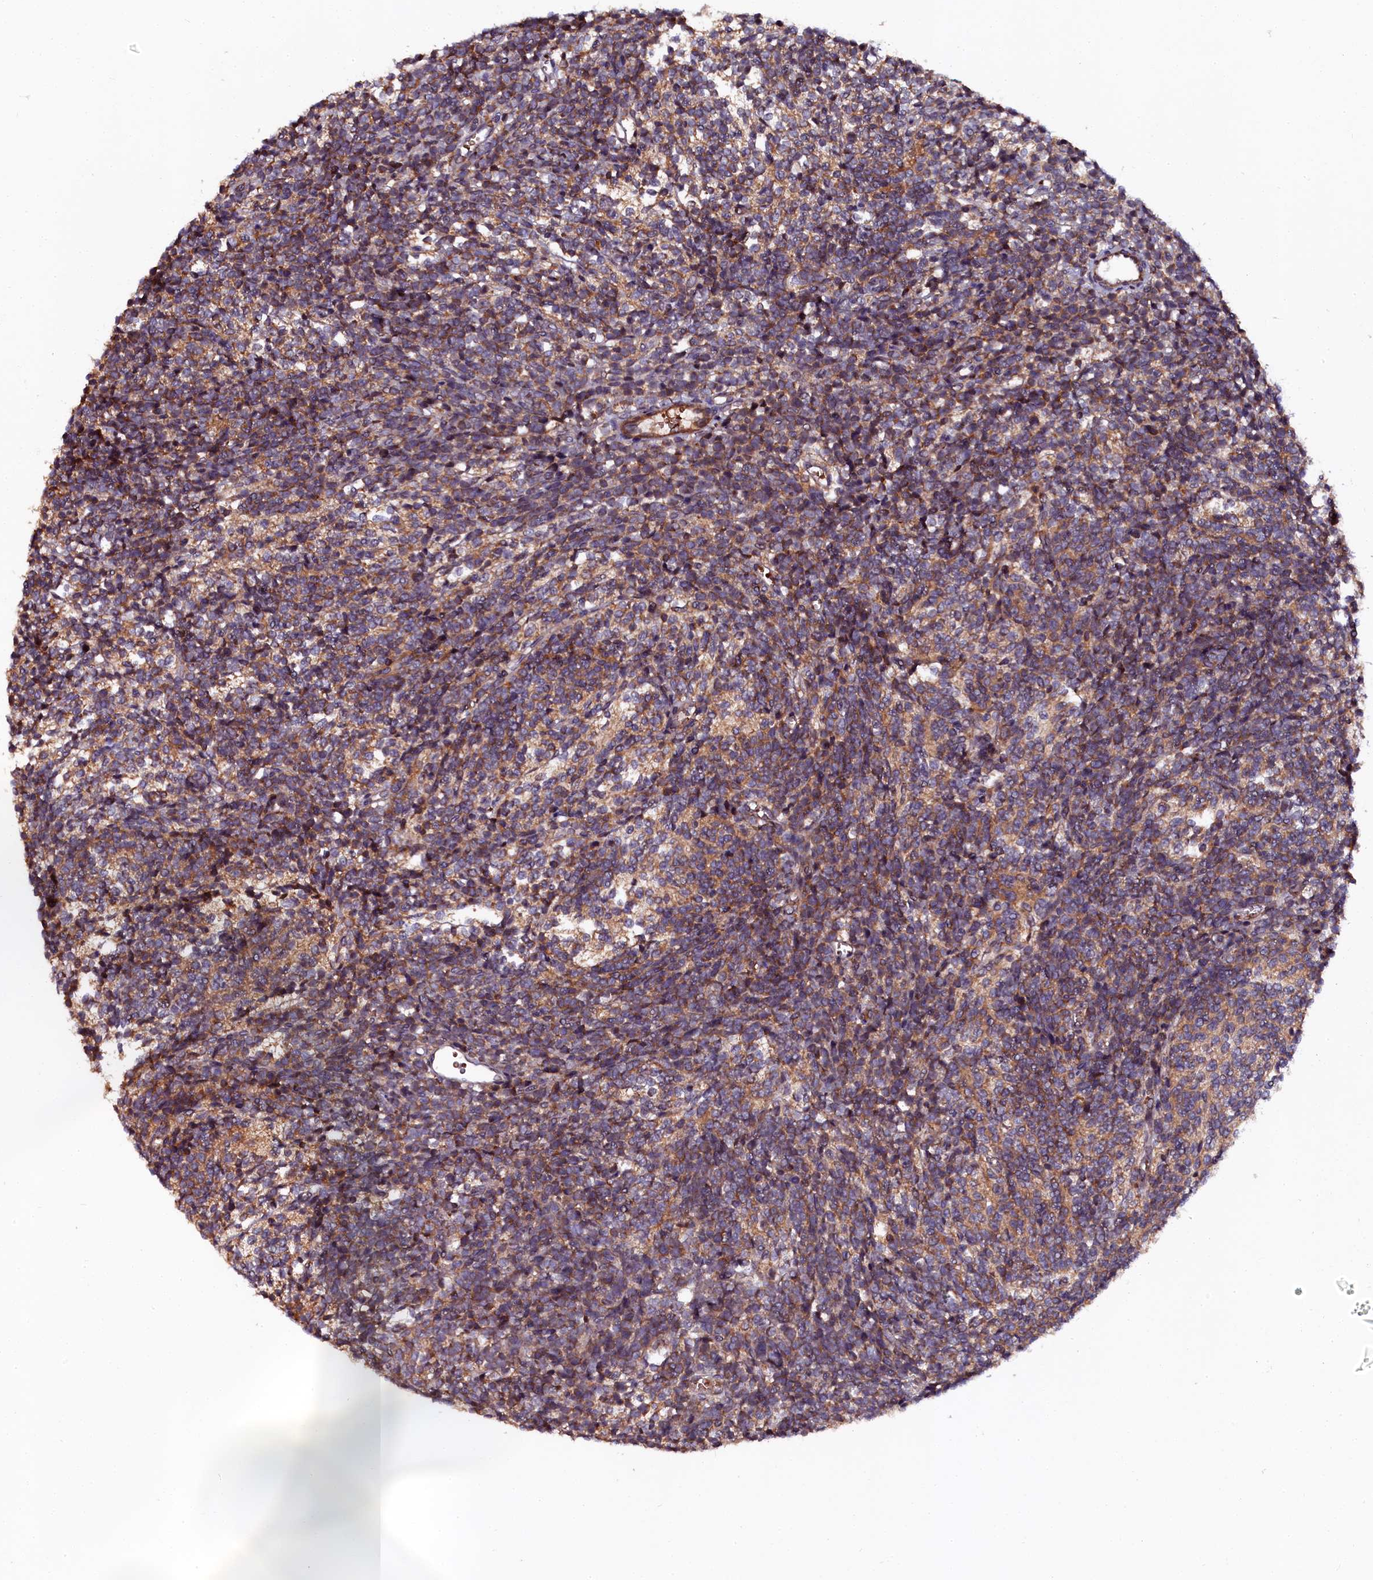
{"staining": {"intensity": "moderate", "quantity": ">75%", "location": "cytoplasmic/membranous"}, "tissue": "glioma", "cell_type": "Tumor cells", "image_type": "cancer", "snomed": [{"axis": "morphology", "description": "Glioma, malignant, Low grade"}, {"axis": "topography", "description": "Brain"}], "caption": "High-magnification brightfield microscopy of glioma stained with DAB (3,3'-diaminobenzidine) (brown) and counterstained with hematoxylin (blue). tumor cells exhibit moderate cytoplasmic/membranous staining is identified in about>75% of cells.", "gene": "N4BP1", "patient": {"sex": "female", "age": 1}}